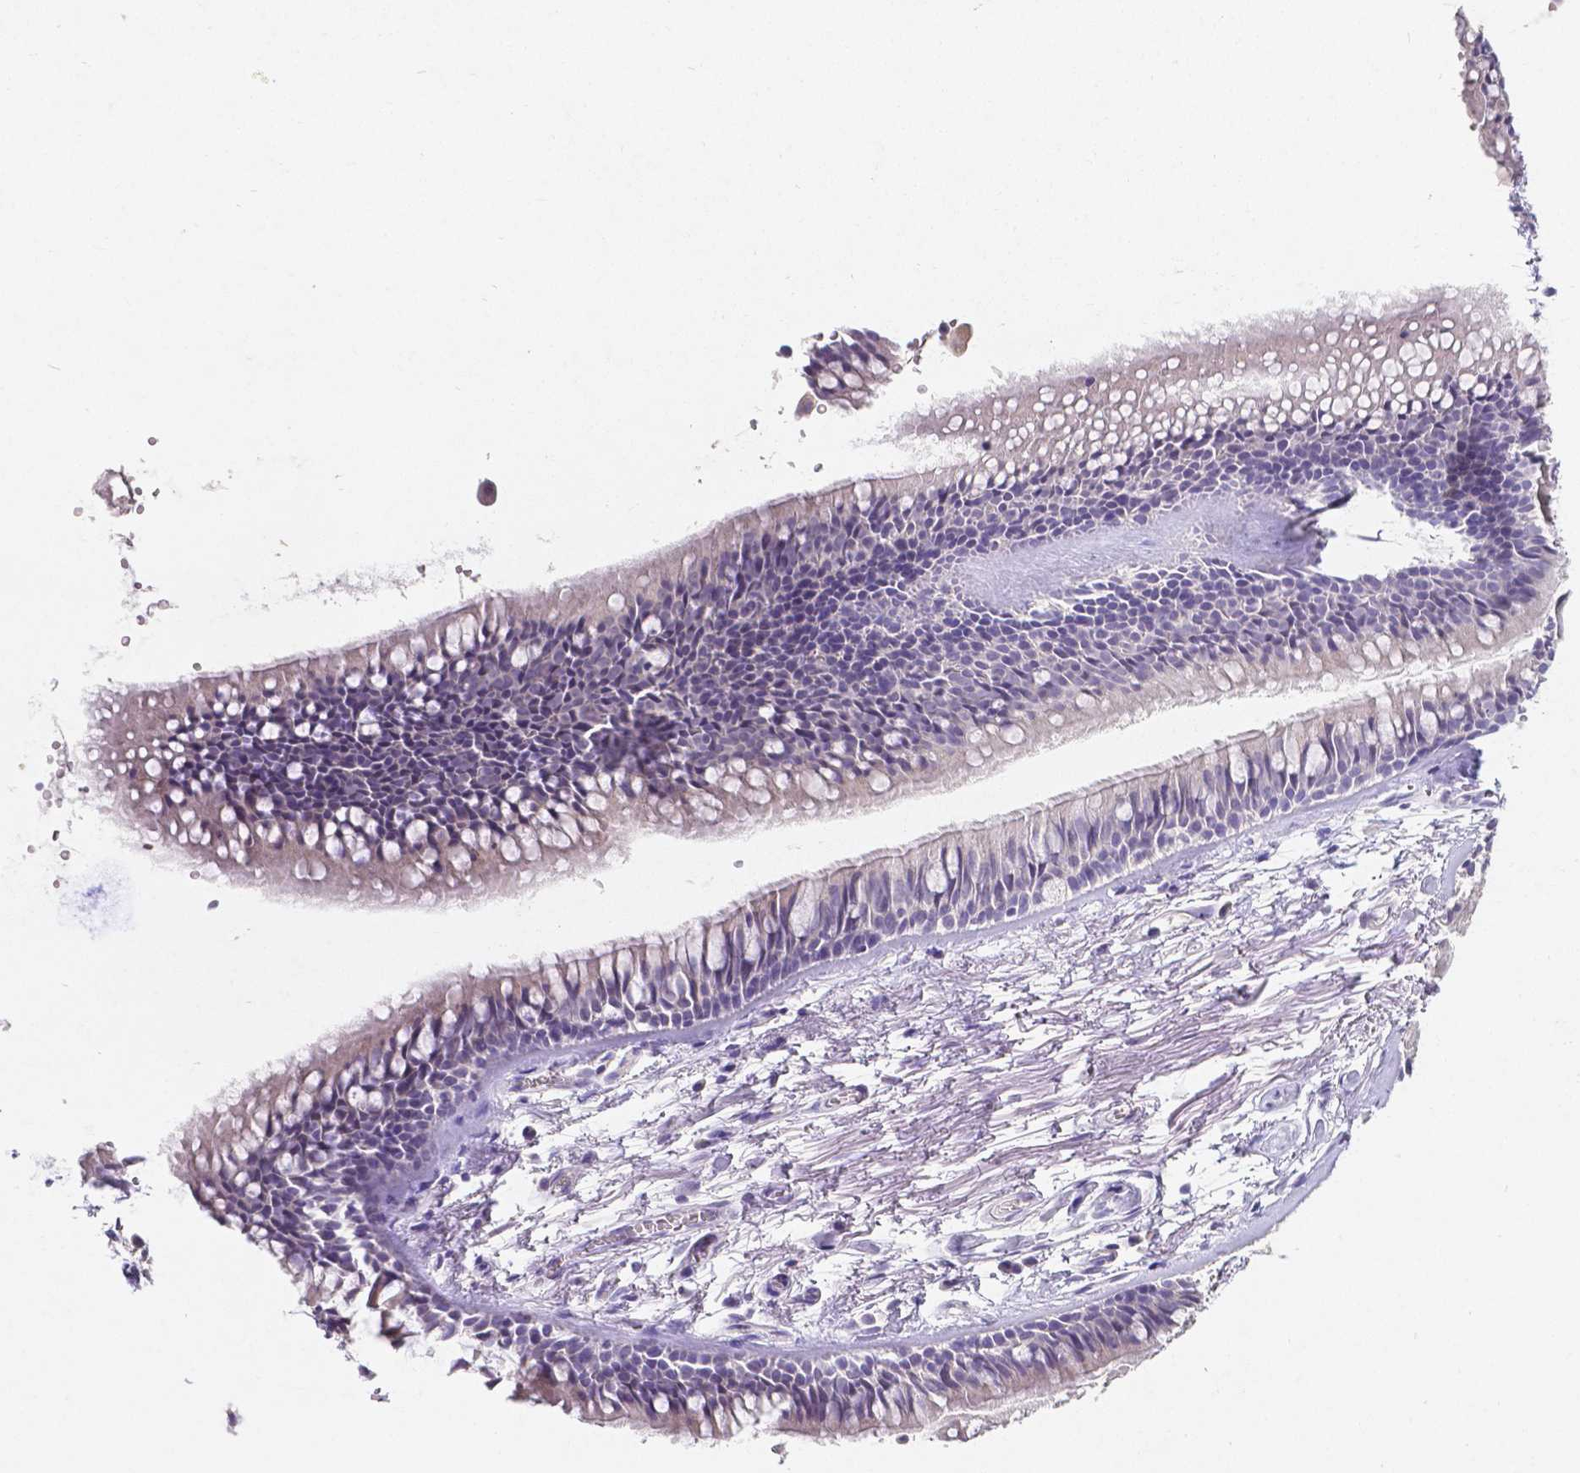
{"staining": {"intensity": "negative", "quantity": "none", "location": "none"}, "tissue": "soft tissue", "cell_type": "Fibroblasts", "image_type": "normal", "snomed": [{"axis": "morphology", "description": "Normal tissue, NOS"}, {"axis": "topography", "description": "Cartilage tissue"}, {"axis": "topography", "description": "Bronchus"}], "caption": "Immunohistochemical staining of benign human soft tissue reveals no significant expression in fibroblasts.", "gene": "SATB2", "patient": {"sex": "female", "age": 79}}